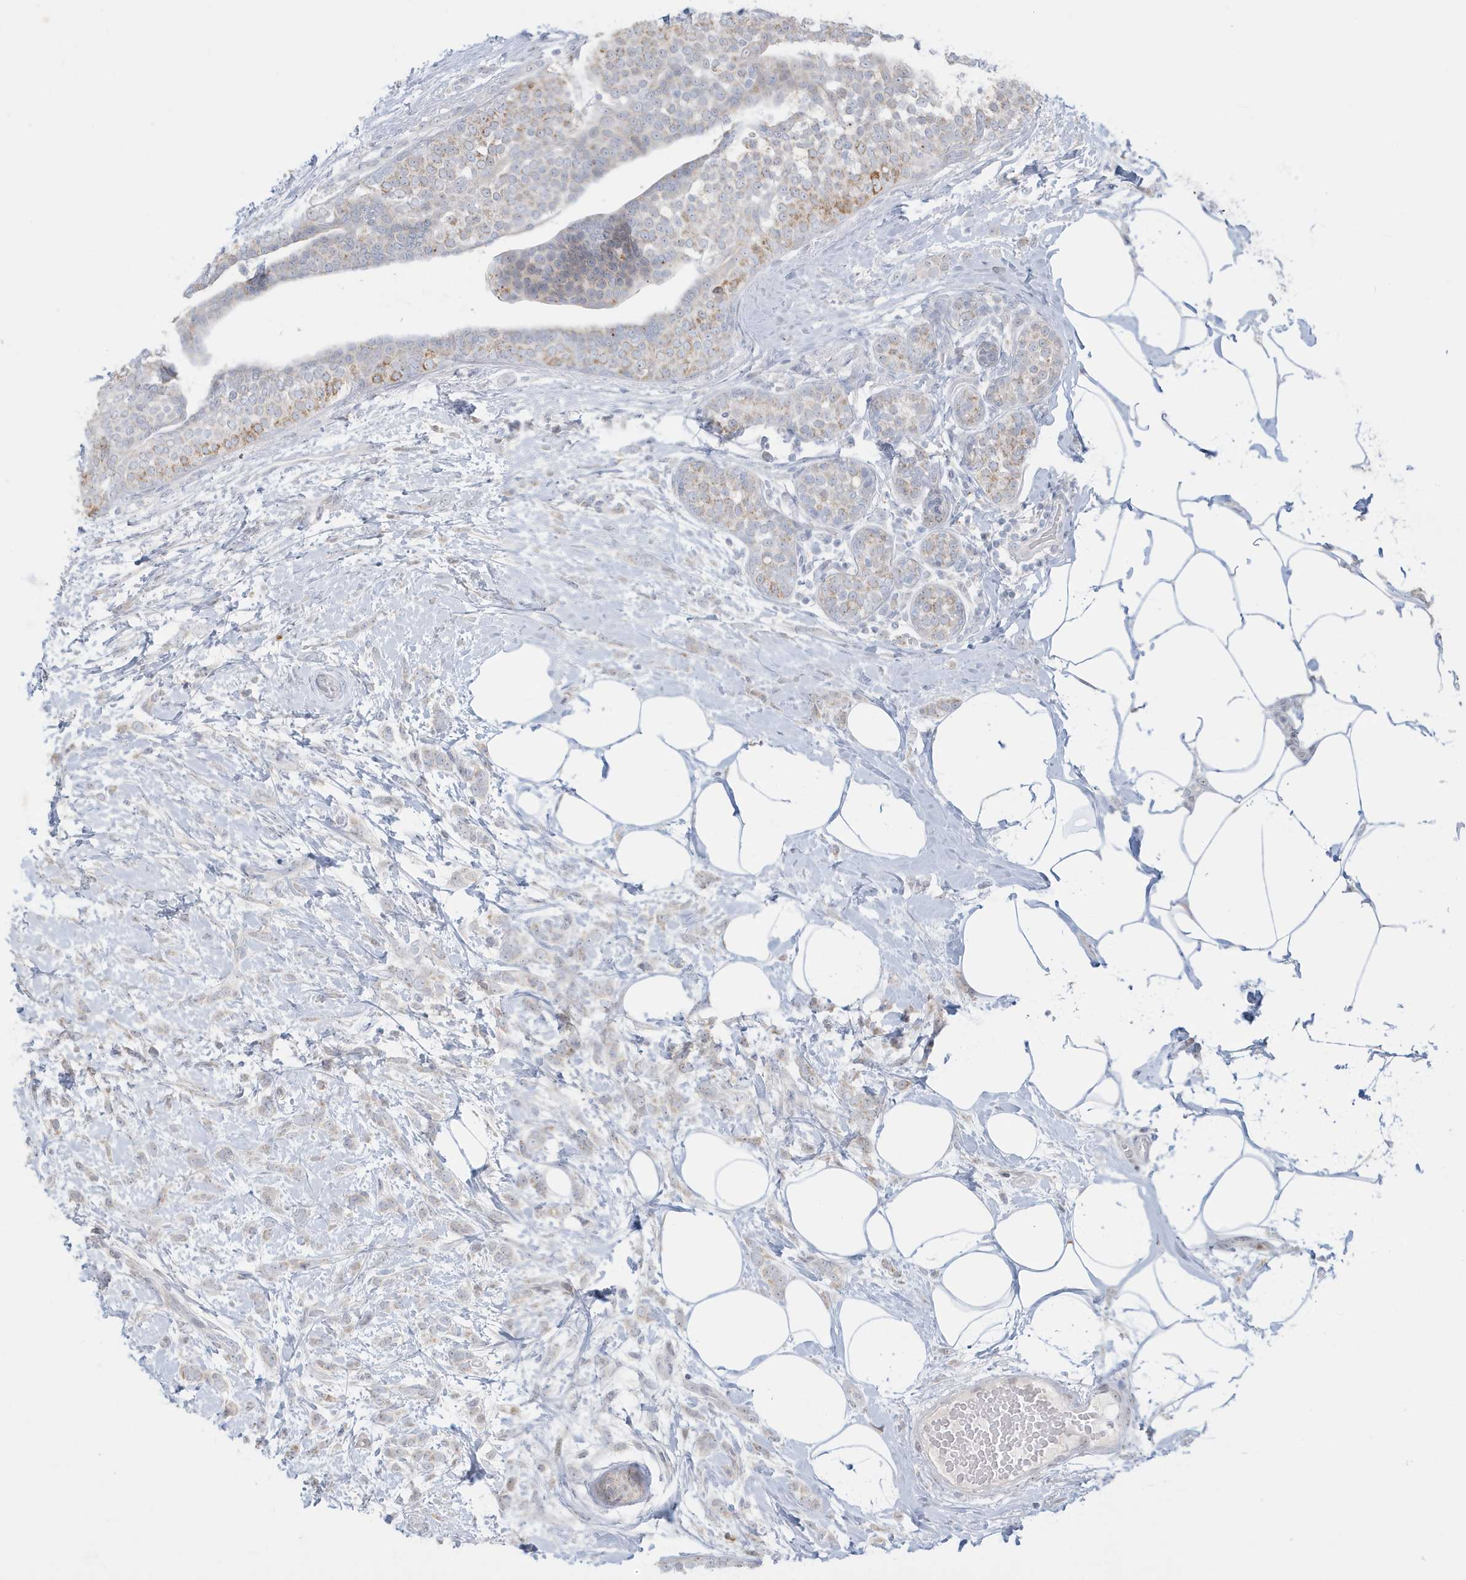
{"staining": {"intensity": "negative", "quantity": "none", "location": "none"}, "tissue": "breast cancer", "cell_type": "Tumor cells", "image_type": "cancer", "snomed": [{"axis": "morphology", "description": "Lobular carcinoma, in situ"}, {"axis": "morphology", "description": "Lobular carcinoma"}, {"axis": "topography", "description": "Breast"}], "caption": "Immunohistochemistry (IHC) micrograph of lobular carcinoma (breast) stained for a protein (brown), which displays no positivity in tumor cells. The staining was performed using DAB (3,3'-diaminobenzidine) to visualize the protein expression in brown, while the nuclei were stained in blue with hematoxylin (Magnification: 20x).", "gene": "FNDC1", "patient": {"sex": "female", "age": 41}}